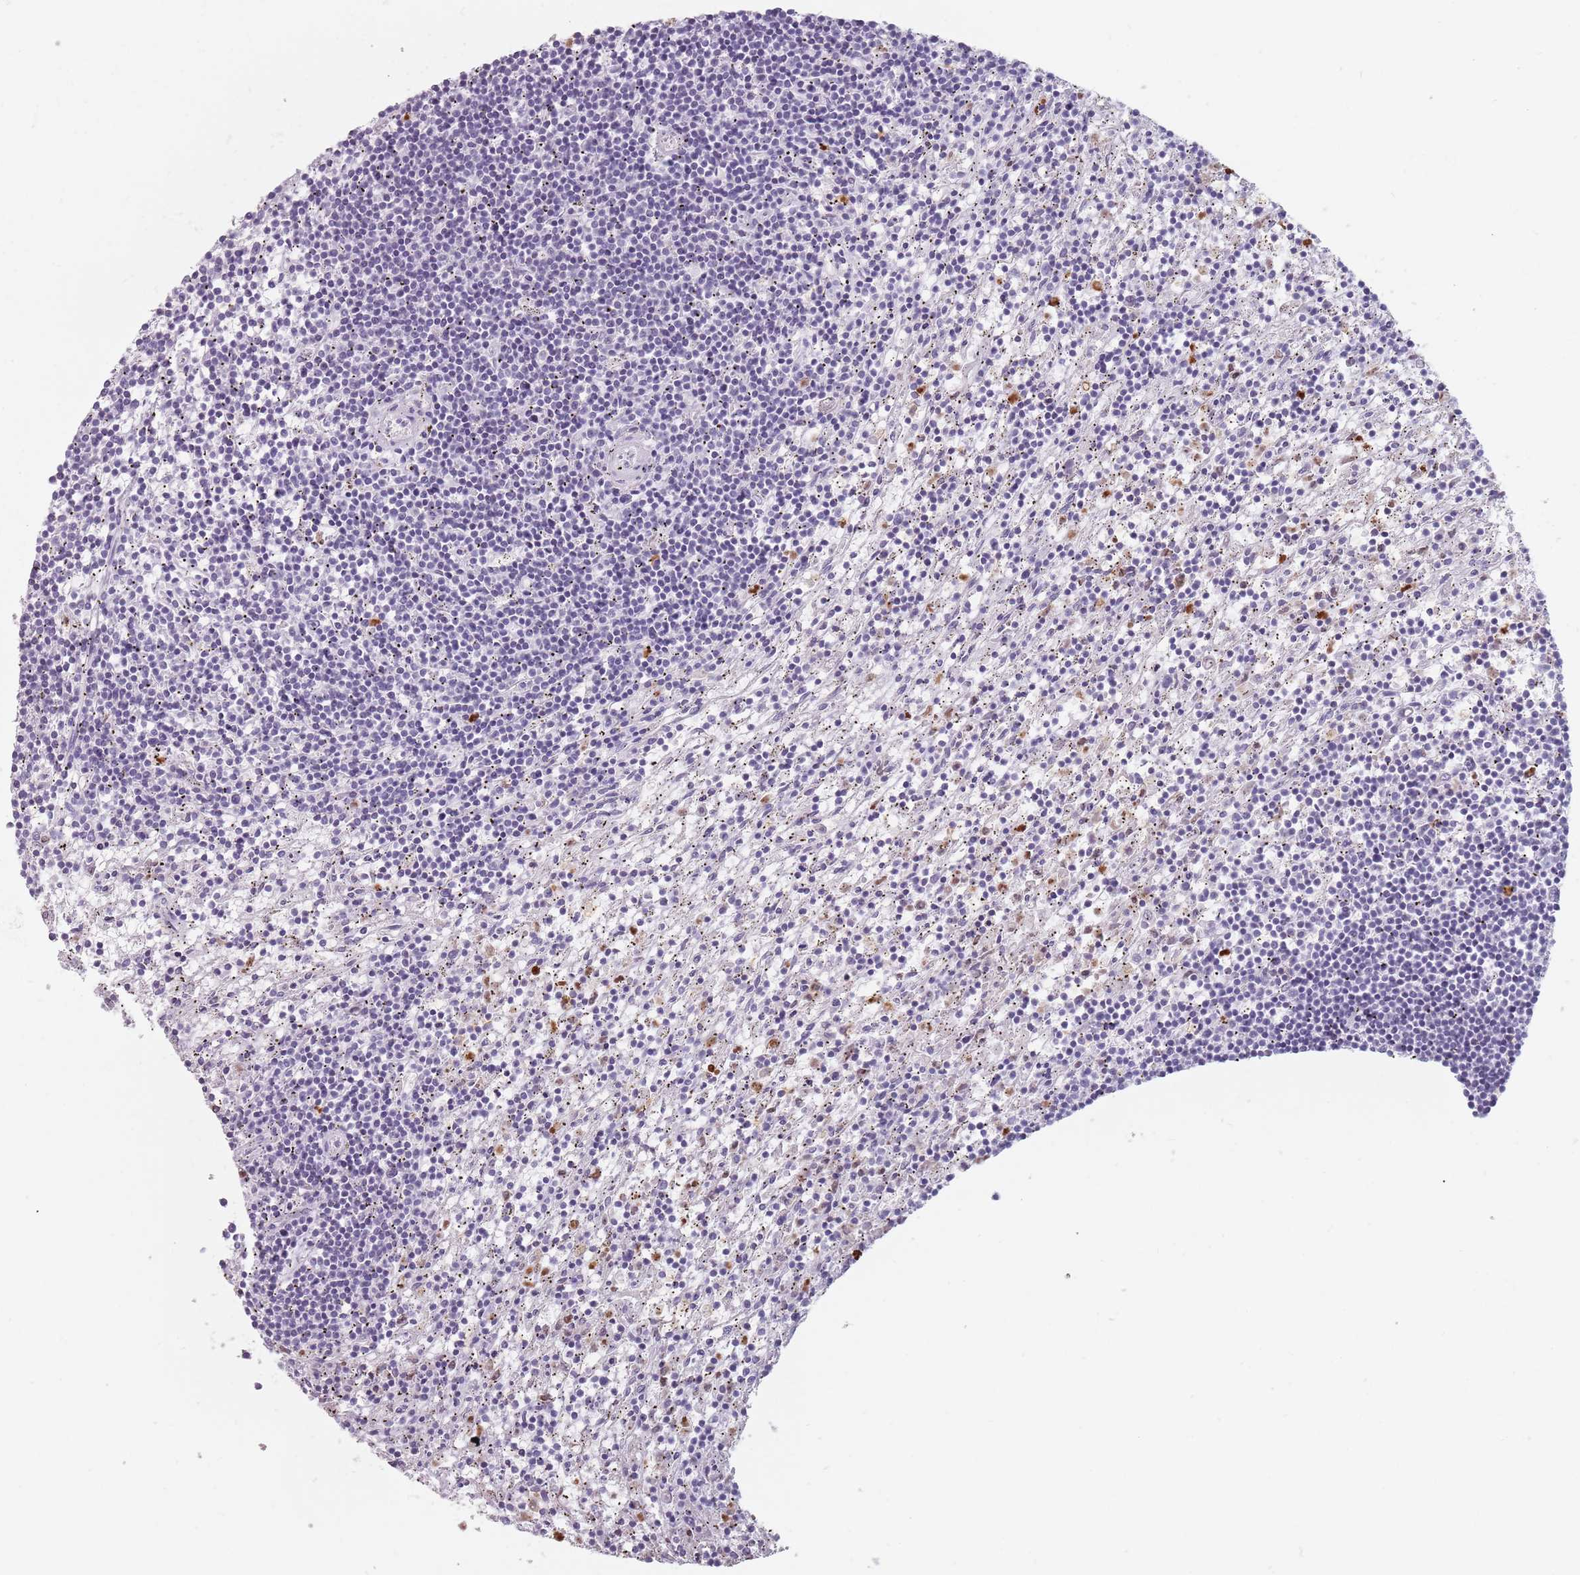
{"staining": {"intensity": "negative", "quantity": "none", "location": "none"}, "tissue": "lymphoma", "cell_type": "Tumor cells", "image_type": "cancer", "snomed": [{"axis": "morphology", "description": "Malignant lymphoma, non-Hodgkin's type, Low grade"}, {"axis": "topography", "description": "Spleen"}], "caption": "High power microscopy histopathology image of an immunohistochemistry histopathology image of lymphoma, revealing no significant positivity in tumor cells.", "gene": "ZNF584", "patient": {"sex": "male", "age": 76}}